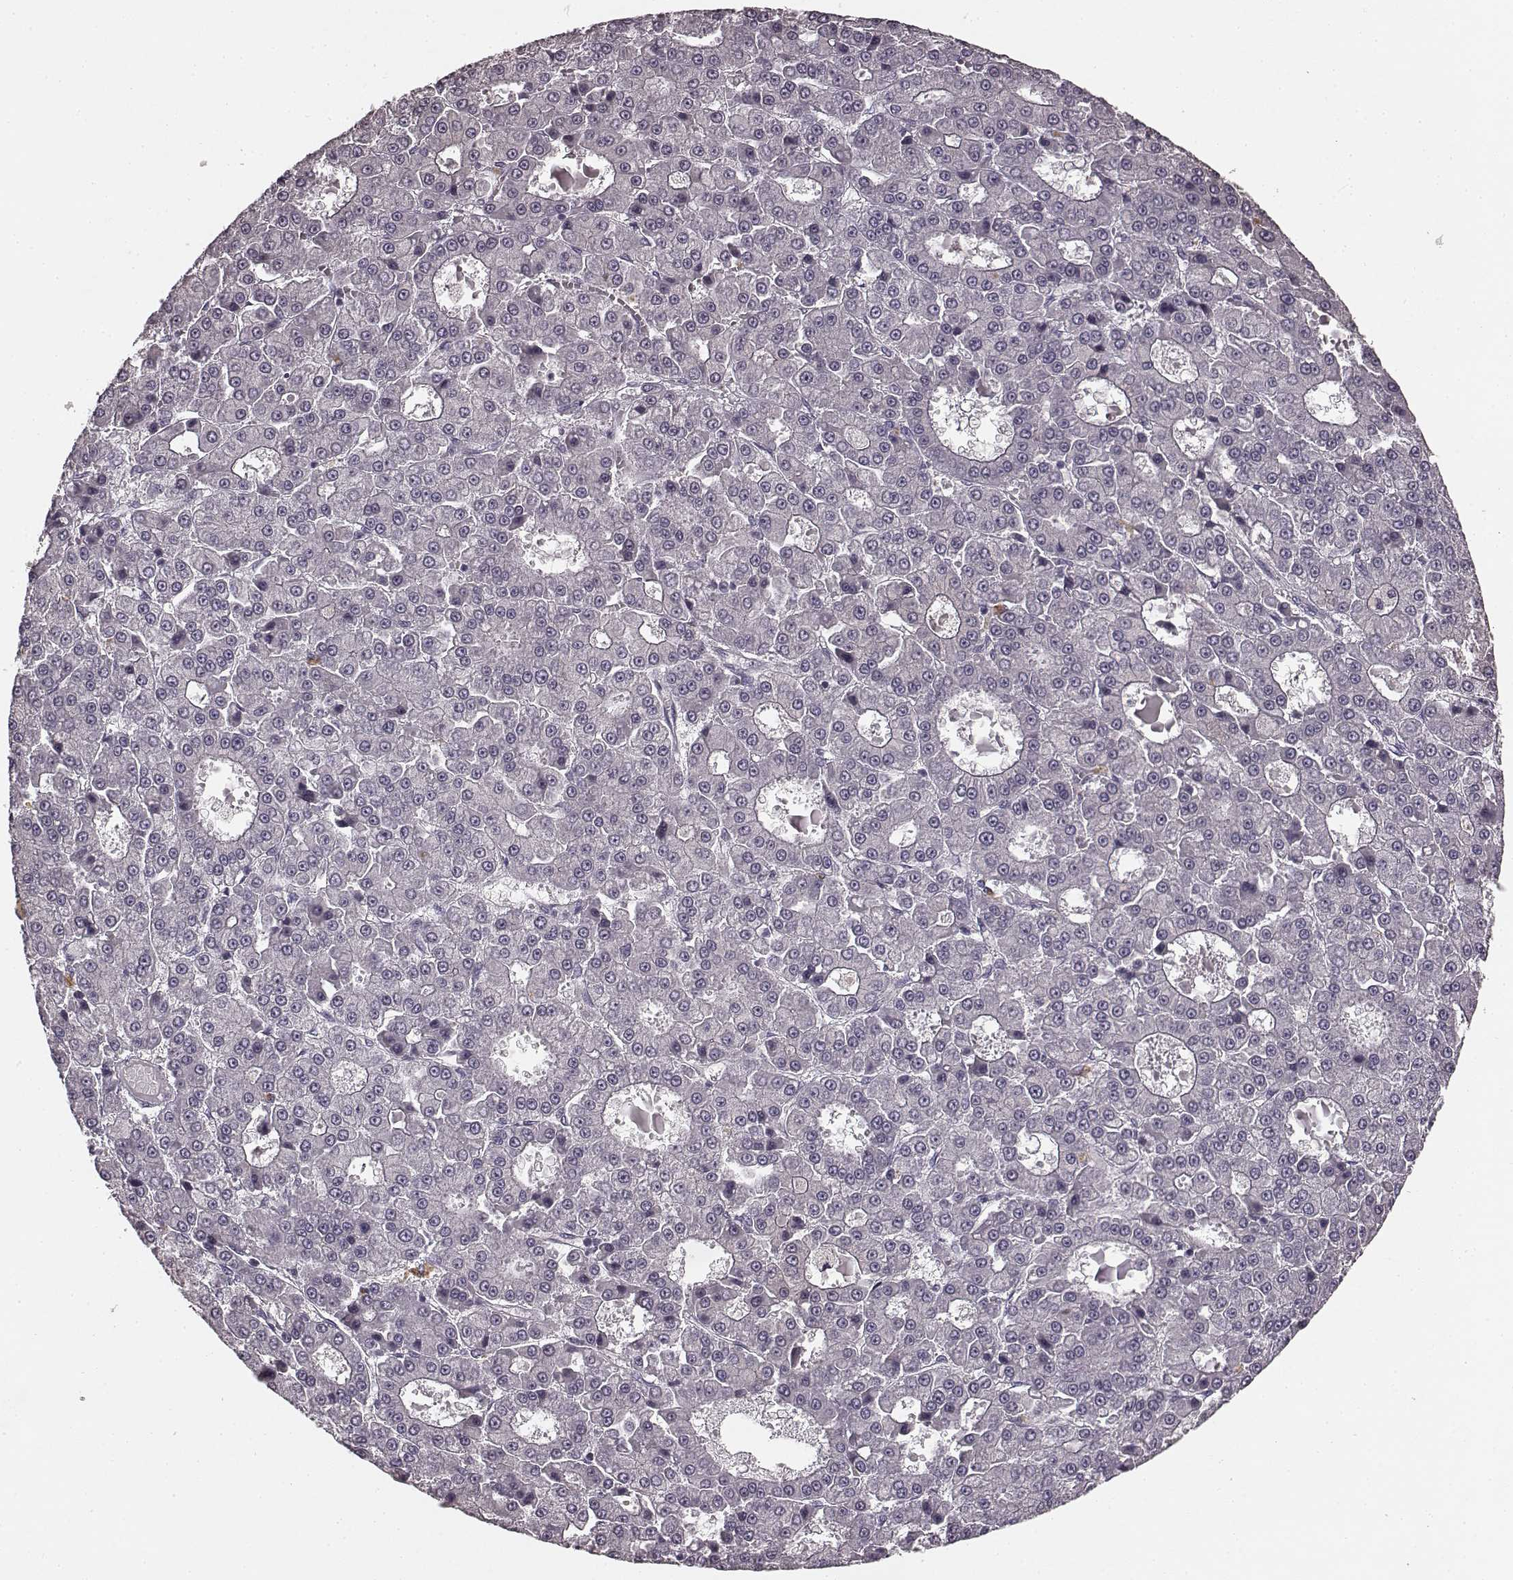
{"staining": {"intensity": "negative", "quantity": "none", "location": "none"}, "tissue": "liver cancer", "cell_type": "Tumor cells", "image_type": "cancer", "snomed": [{"axis": "morphology", "description": "Carcinoma, Hepatocellular, NOS"}, {"axis": "topography", "description": "Liver"}], "caption": "High magnification brightfield microscopy of liver cancer stained with DAB (brown) and counterstained with hematoxylin (blue): tumor cells show no significant staining.", "gene": "RIT2", "patient": {"sex": "male", "age": 70}}